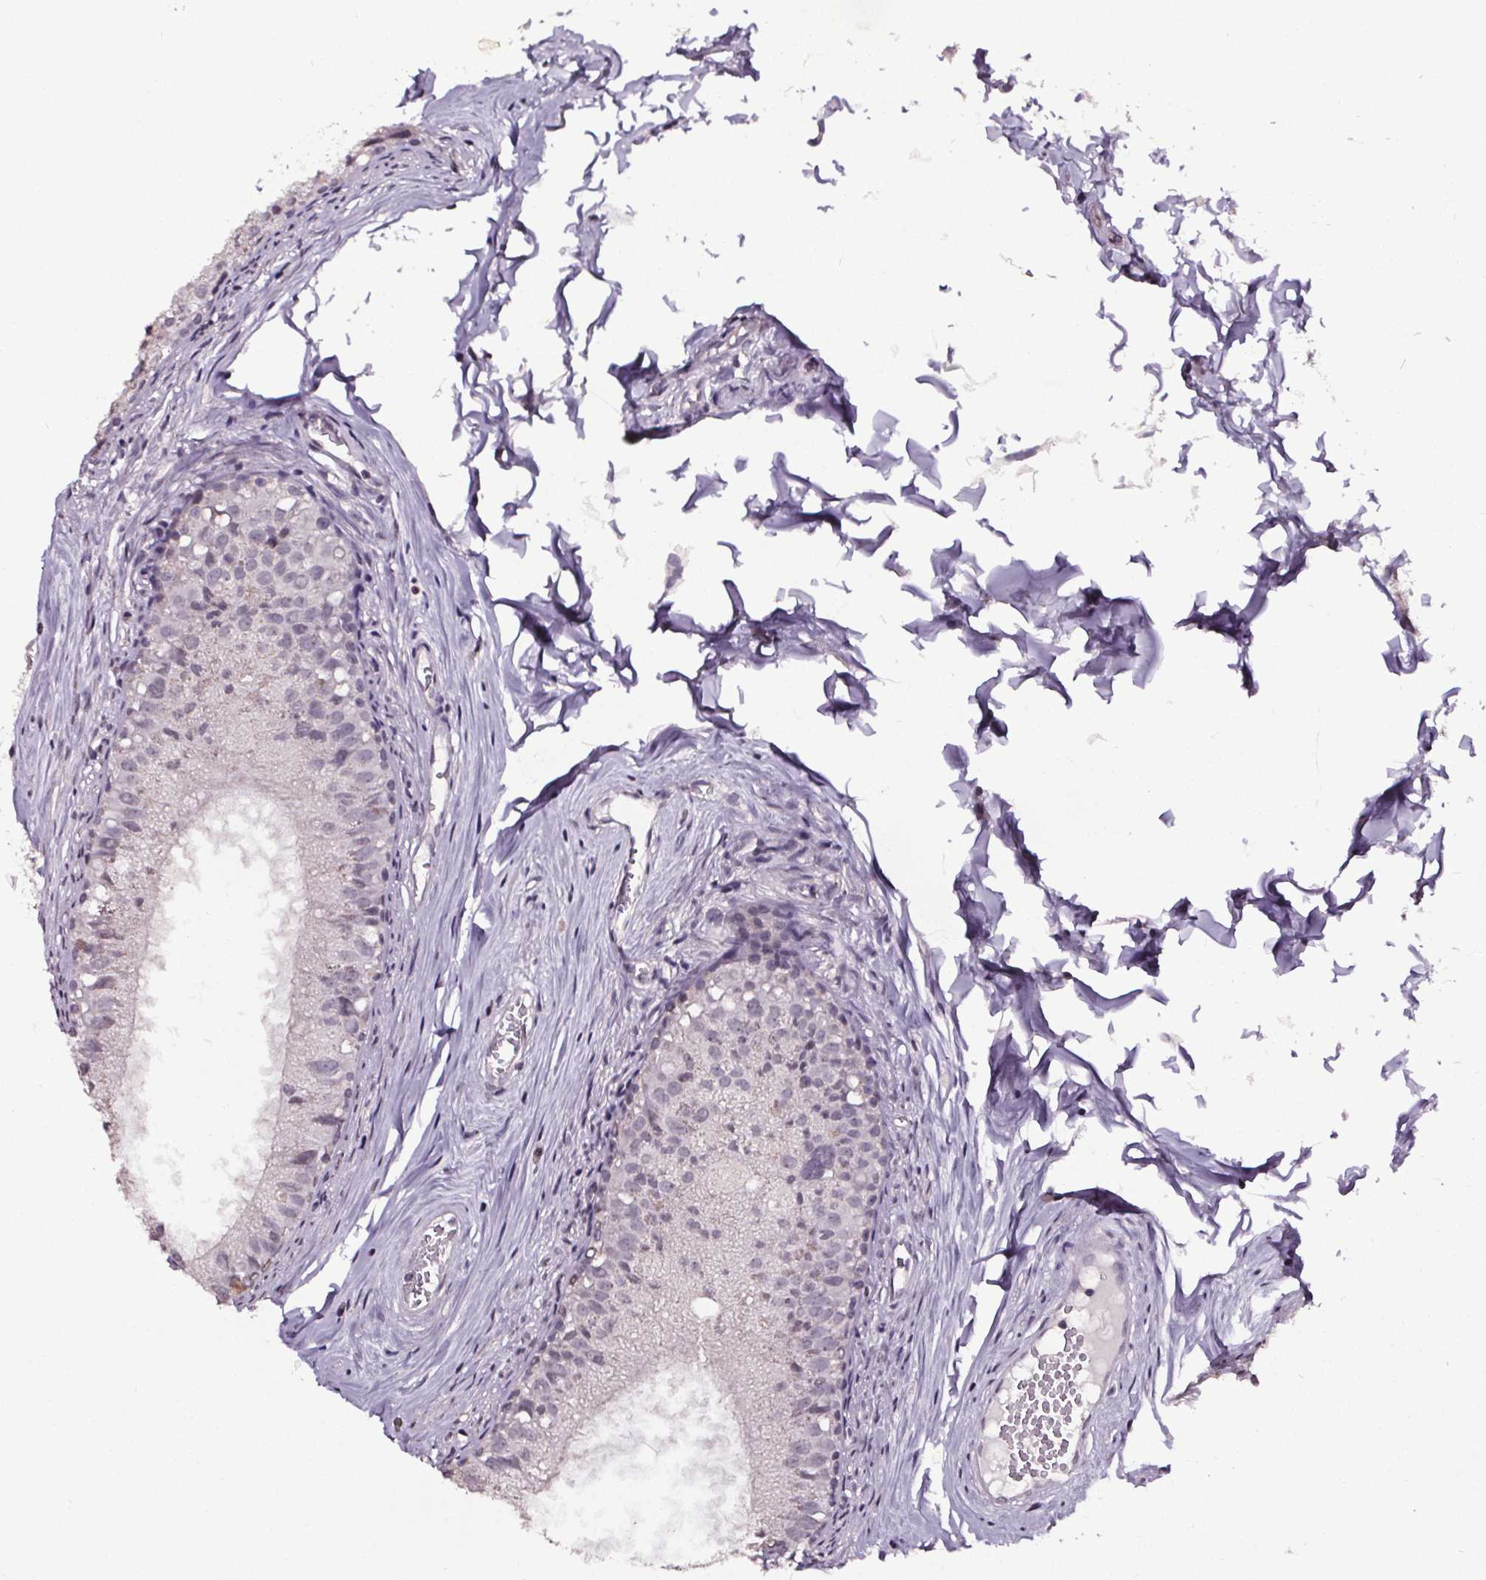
{"staining": {"intensity": "negative", "quantity": "none", "location": "none"}, "tissue": "epididymis", "cell_type": "Glandular cells", "image_type": "normal", "snomed": [{"axis": "morphology", "description": "Normal tissue, NOS"}, {"axis": "topography", "description": "Epididymis"}], "caption": "This is an immunohistochemistry image of unremarkable human epididymis. There is no expression in glandular cells.", "gene": "NKX6", "patient": {"sex": "male", "age": 45}}